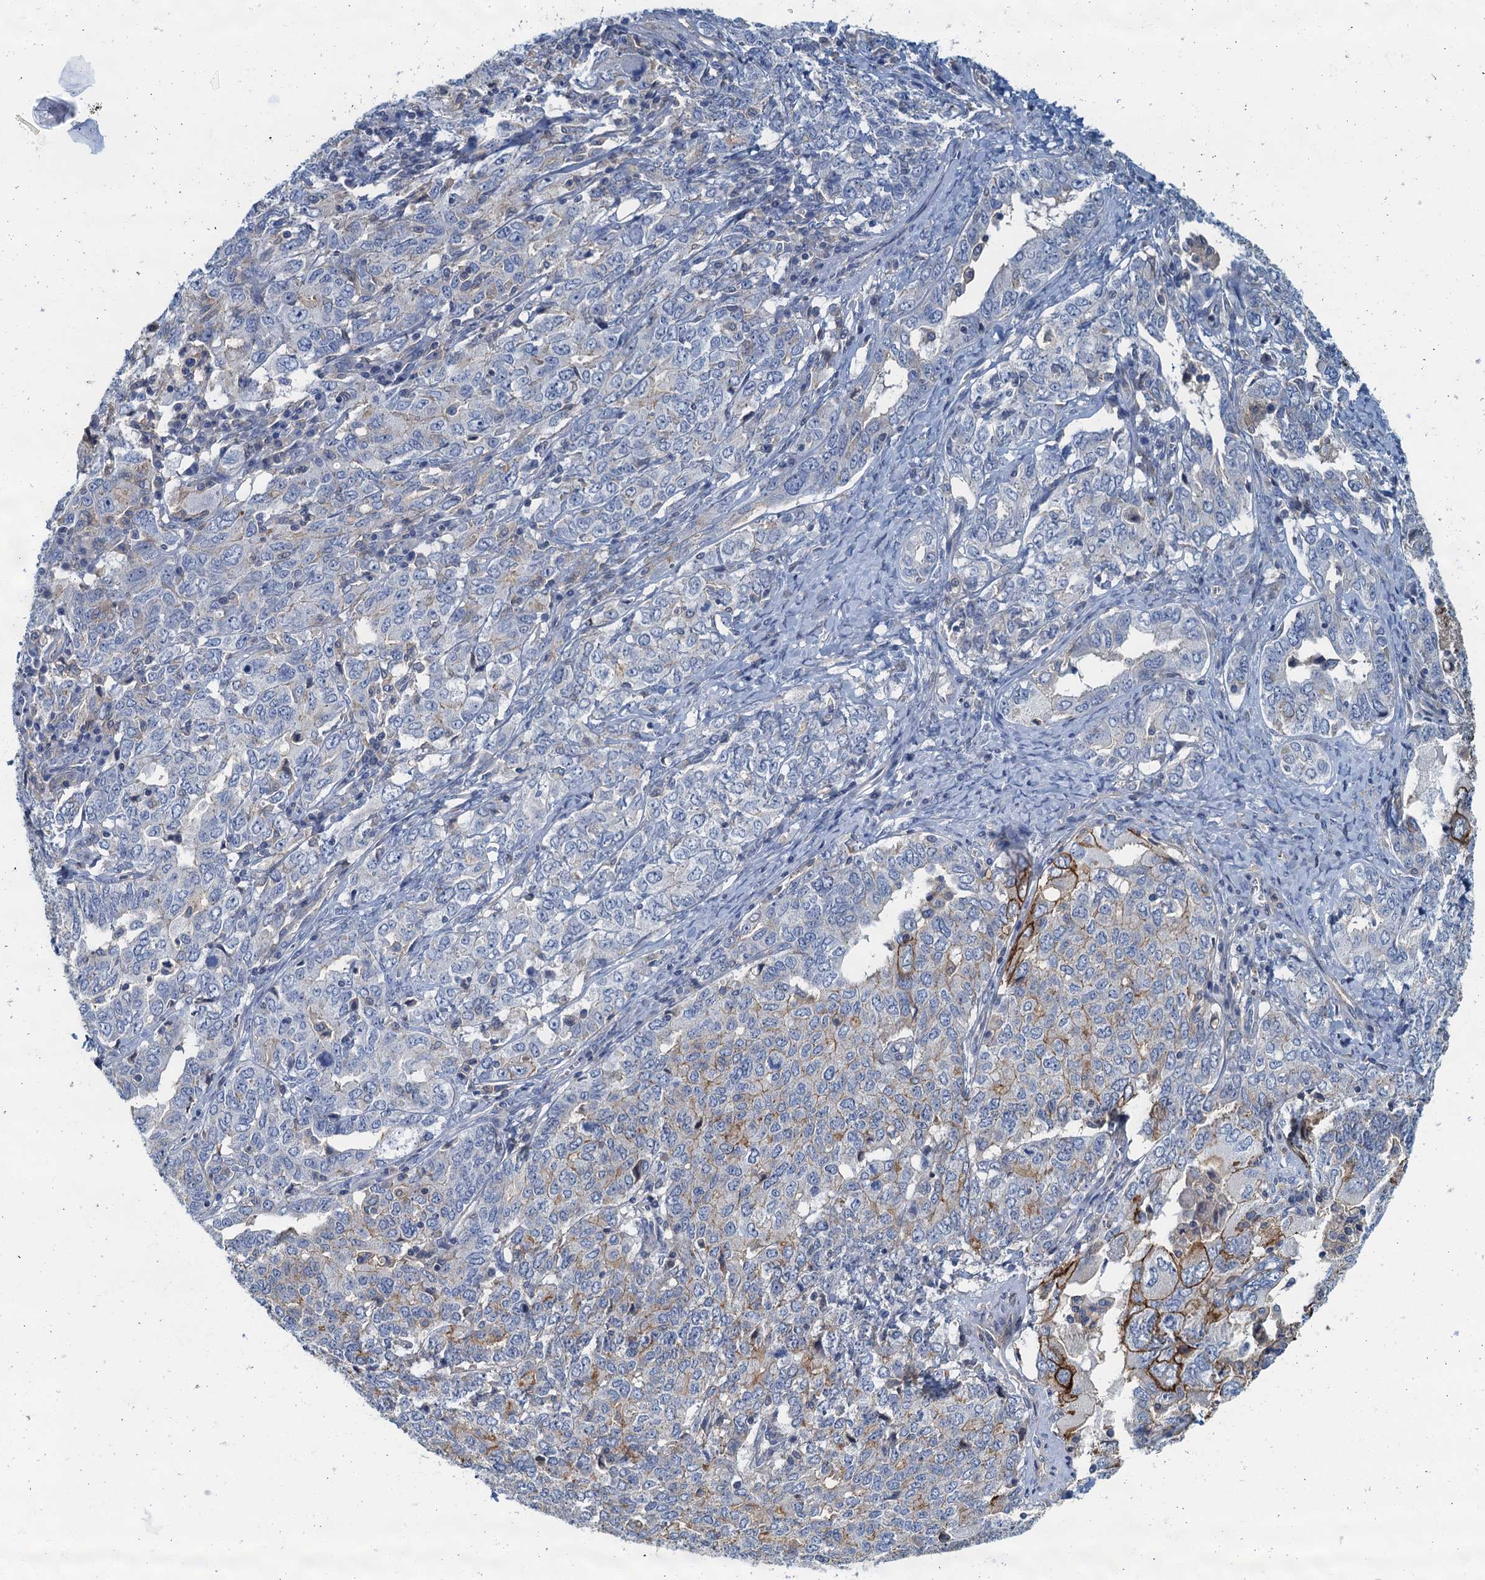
{"staining": {"intensity": "moderate", "quantity": "<25%", "location": "cytoplasmic/membranous"}, "tissue": "ovarian cancer", "cell_type": "Tumor cells", "image_type": "cancer", "snomed": [{"axis": "morphology", "description": "Carcinoma, endometroid"}, {"axis": "topography", "description": "Ovary"}], "caption": "Immunohistochemical staining of endometroid carcinoma (ovarian) exhibits low levels of moderate cytoplasmic/membranous positivity in about <25% of tumor cells. (IHC, brightfield microscopy, high magnification).", "gene": "THAP10", "patient": {"sex": "female", "age": 62}}